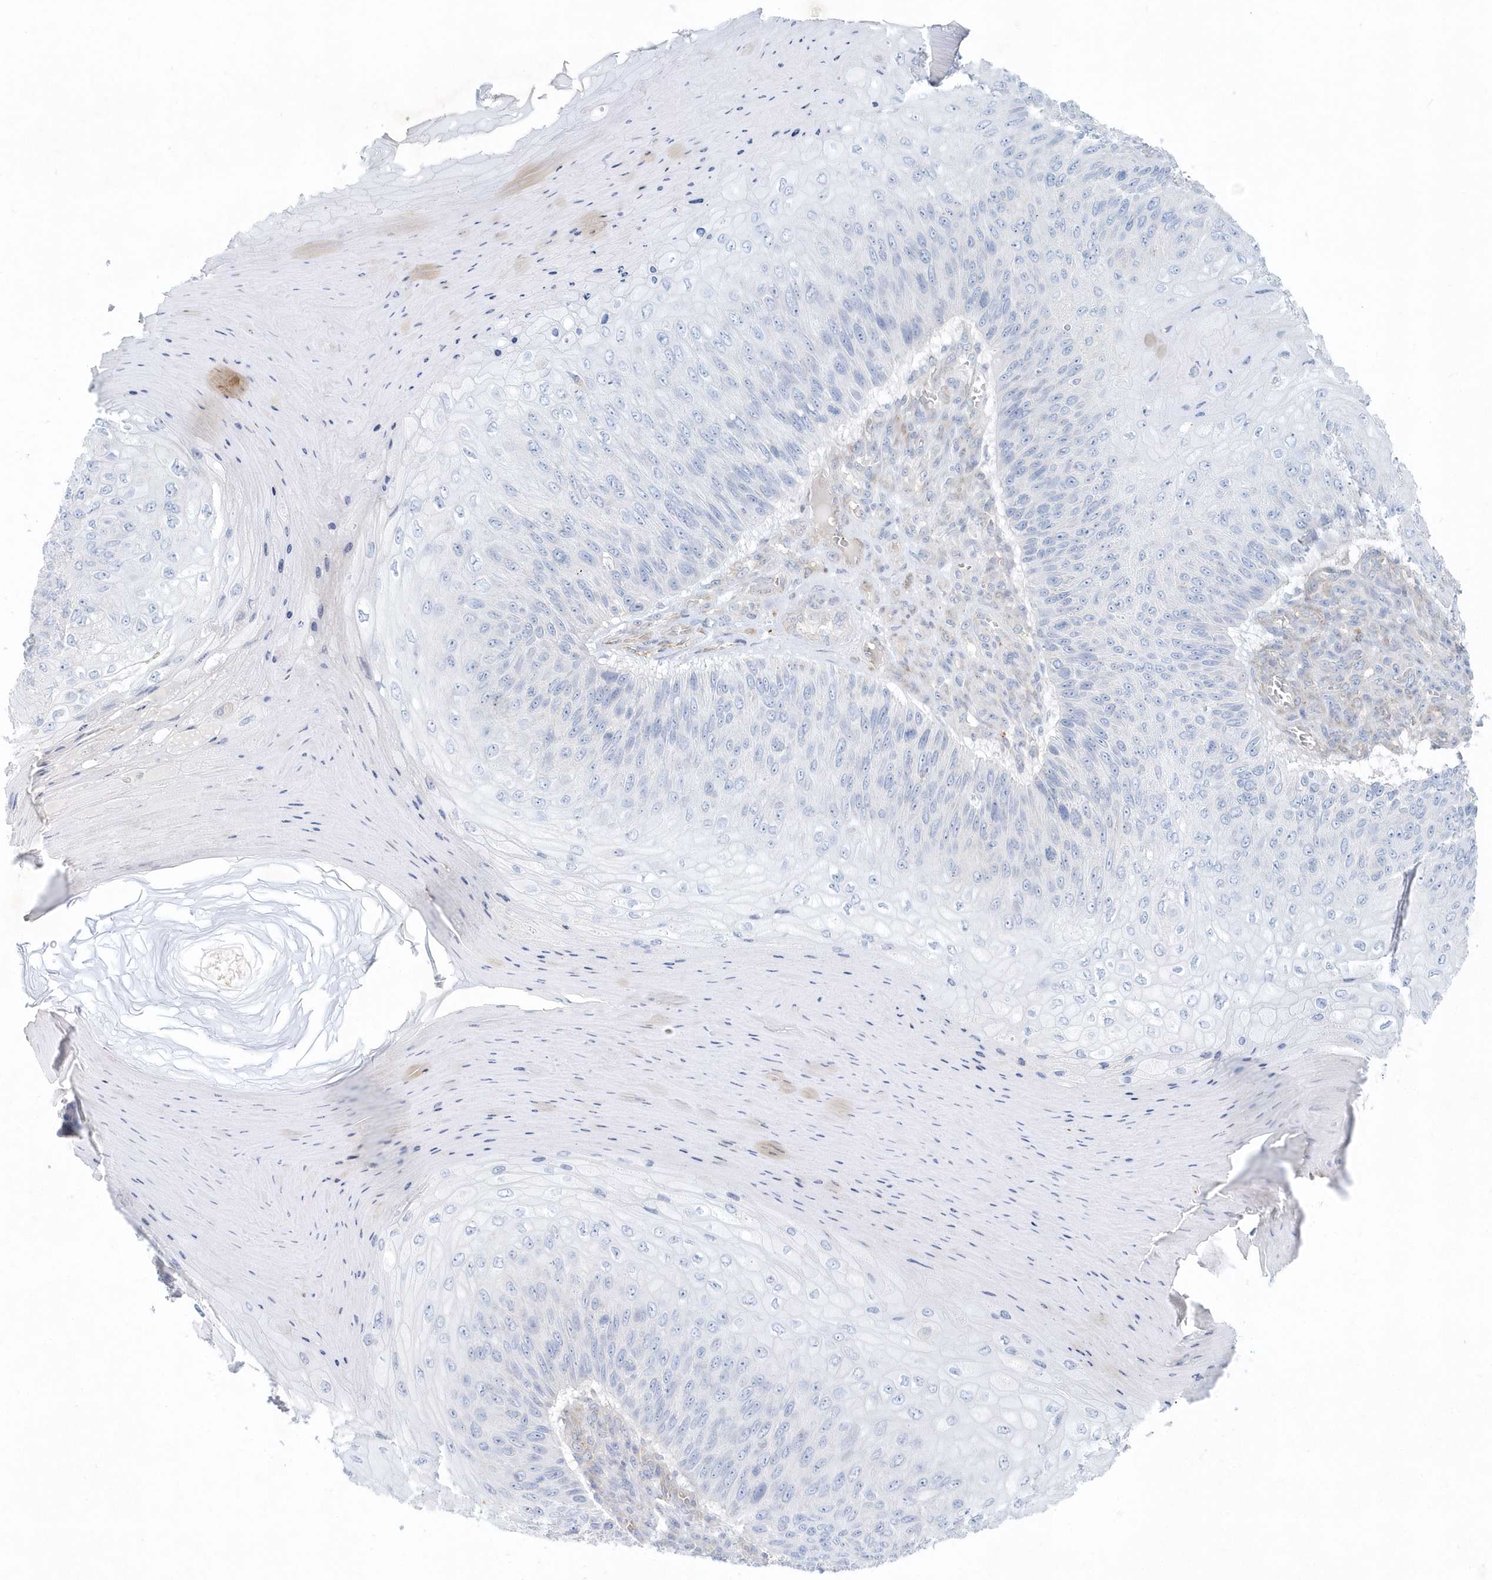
{"staining": {"intensity": "negative", "quantity": "none", "location": "none"}, "tissue": "skin cancer", "cell_type": "Tumor cells", "image_type": "cancer", "snomed": [{"axis": "morphology", "description": "Squamous cell carcinoma, NOS"}, {"axis": "topography", "description": "Skin"}], "caption": "Immunohistochemistry (IHC) of skin cancer (squamous cell carcinoma) exhibits no expression in tumor cells.", "gene": "DNAH1", "patient": {"sex": "female", "age": 88}}